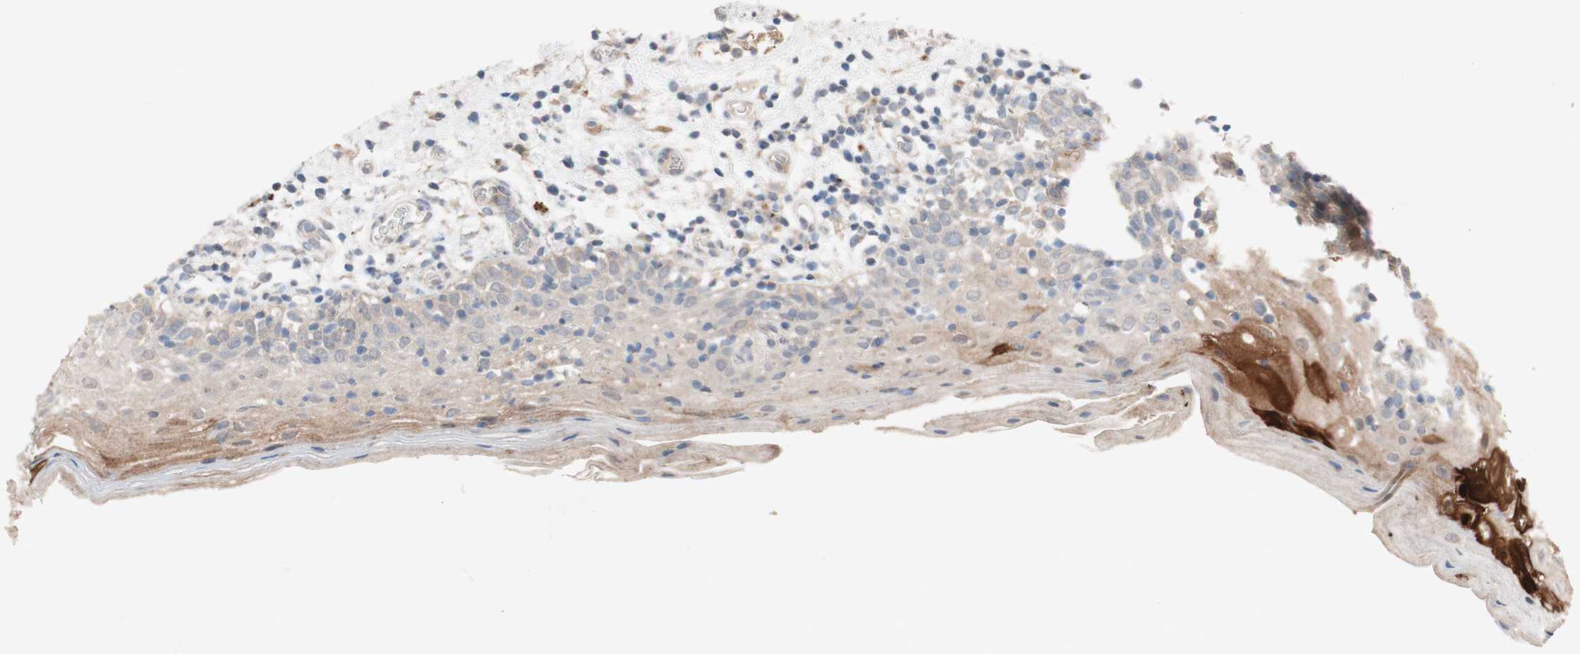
{"staining": {"intensity": "moderate", "quantity": ">75%", "location": "cytoplasmic/membranous"}, "tissue": "oral mucosa", "cell_type": "Squamous epithelial cells", "image_type": "normal", "snomed": [{"axis": "morphology", "description": "Normal tissue, NOS"}, {"axis": "morphology", "description": "Squamous cell carcinoma, NOS"}, {"axis": "topography", "description": "Skeletal muscle"}, {"axis": "topography", "description": "Oral tissue"}], "caption": "Immunohistochemistry of unremarkable oral mucosa displays medium levels of moderate cytoplasmic/membranous positivity in approximately >75% of squamous epithelial cells.", "gene": "PEX2", "patient": {"sex": "male", "age": 71}}